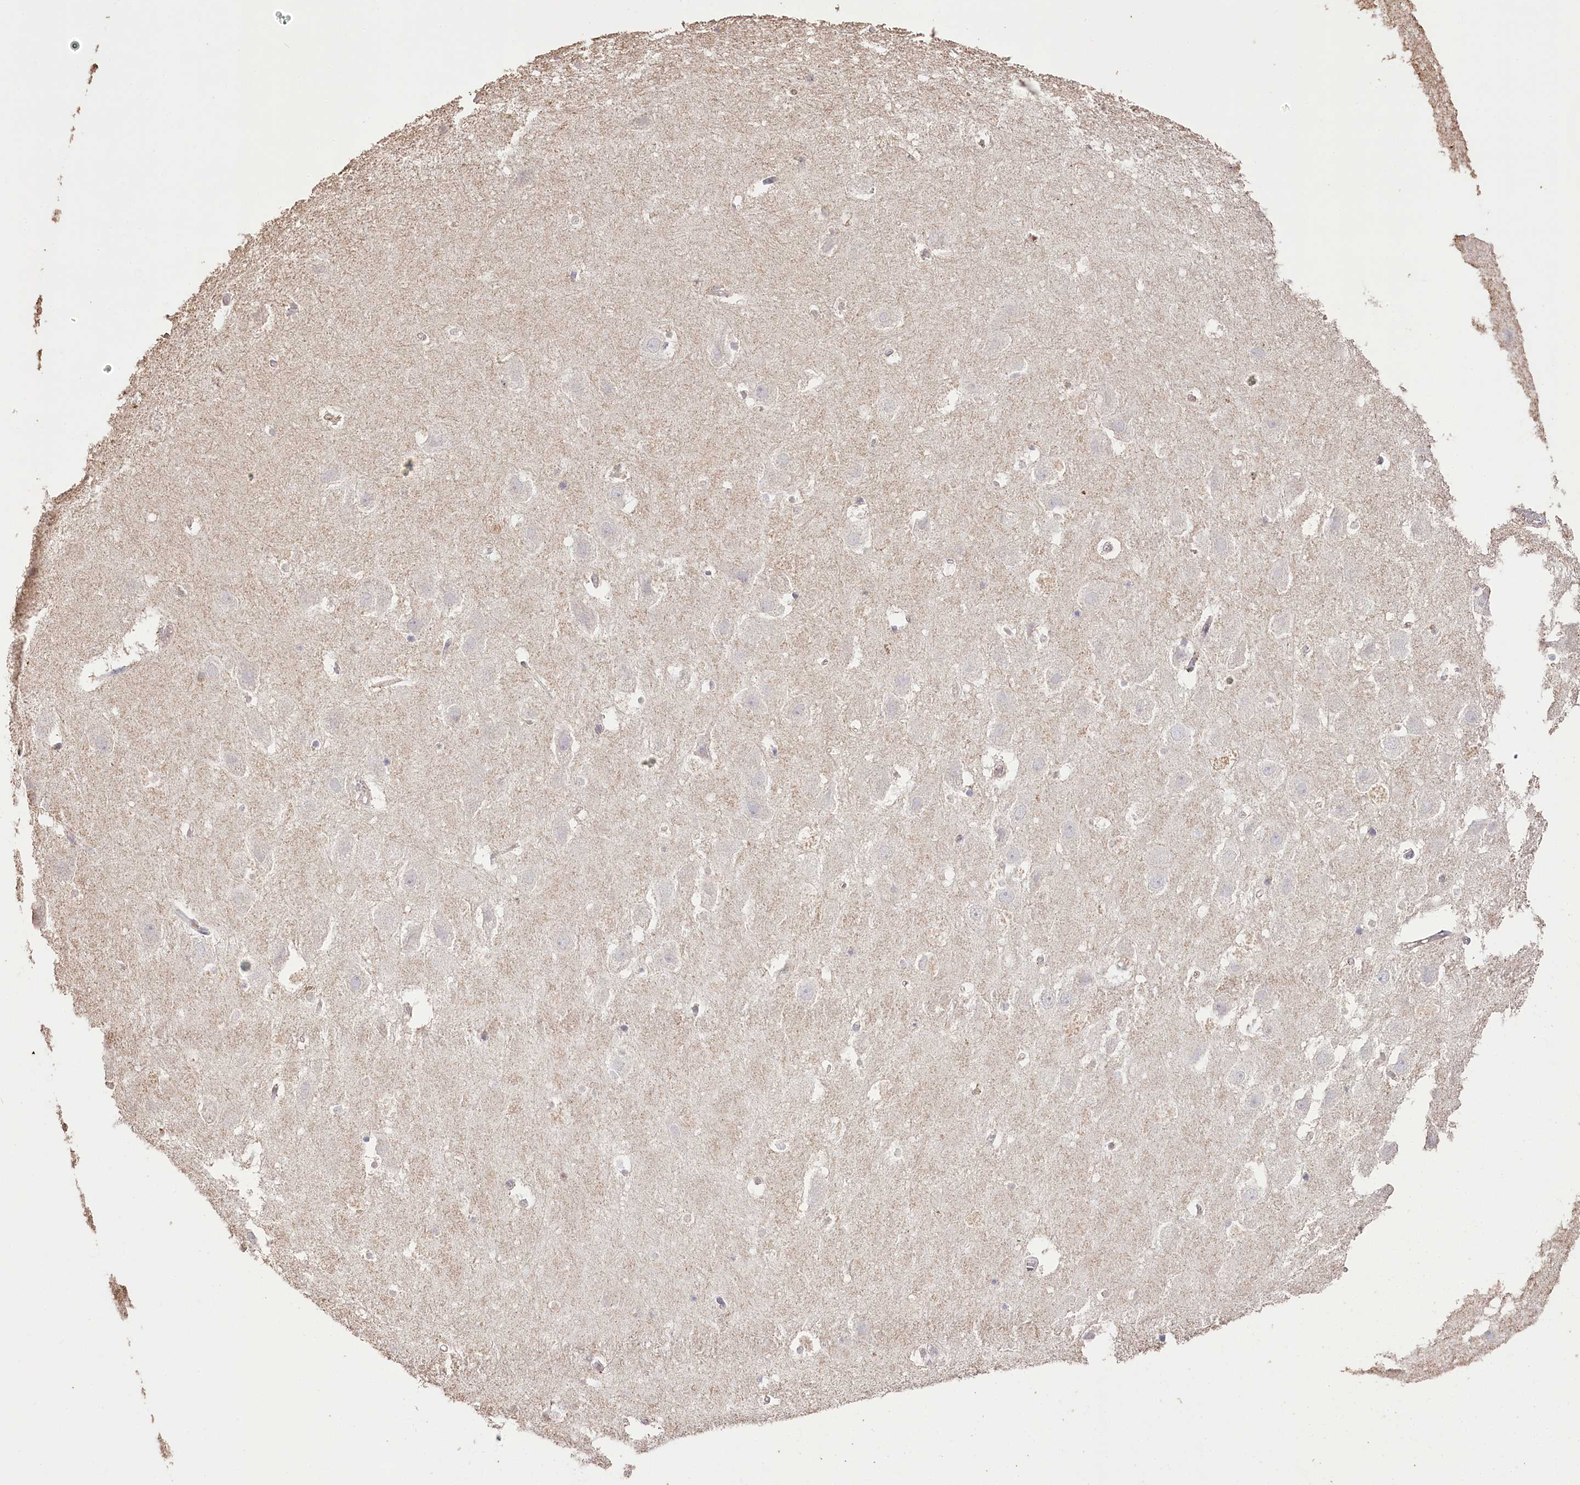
{"staining": {"intensity": "negative", "quantity": "none", "location": "none"}, "tissue": "hippocampus", "cell_type": "Glial cells", "image_type": "normal", "snomed": [{"axis": "morphology", "description": "Normal tissue, NOS"}, {"axis": "topography", "description": "Hippocampus"}], "caption": "Immunohistochemical staining of normal hippocampus demonstrates no significant expression in glial cells.", "gene": "IREB2", "patient": {"sex": "female", "age": 52}}